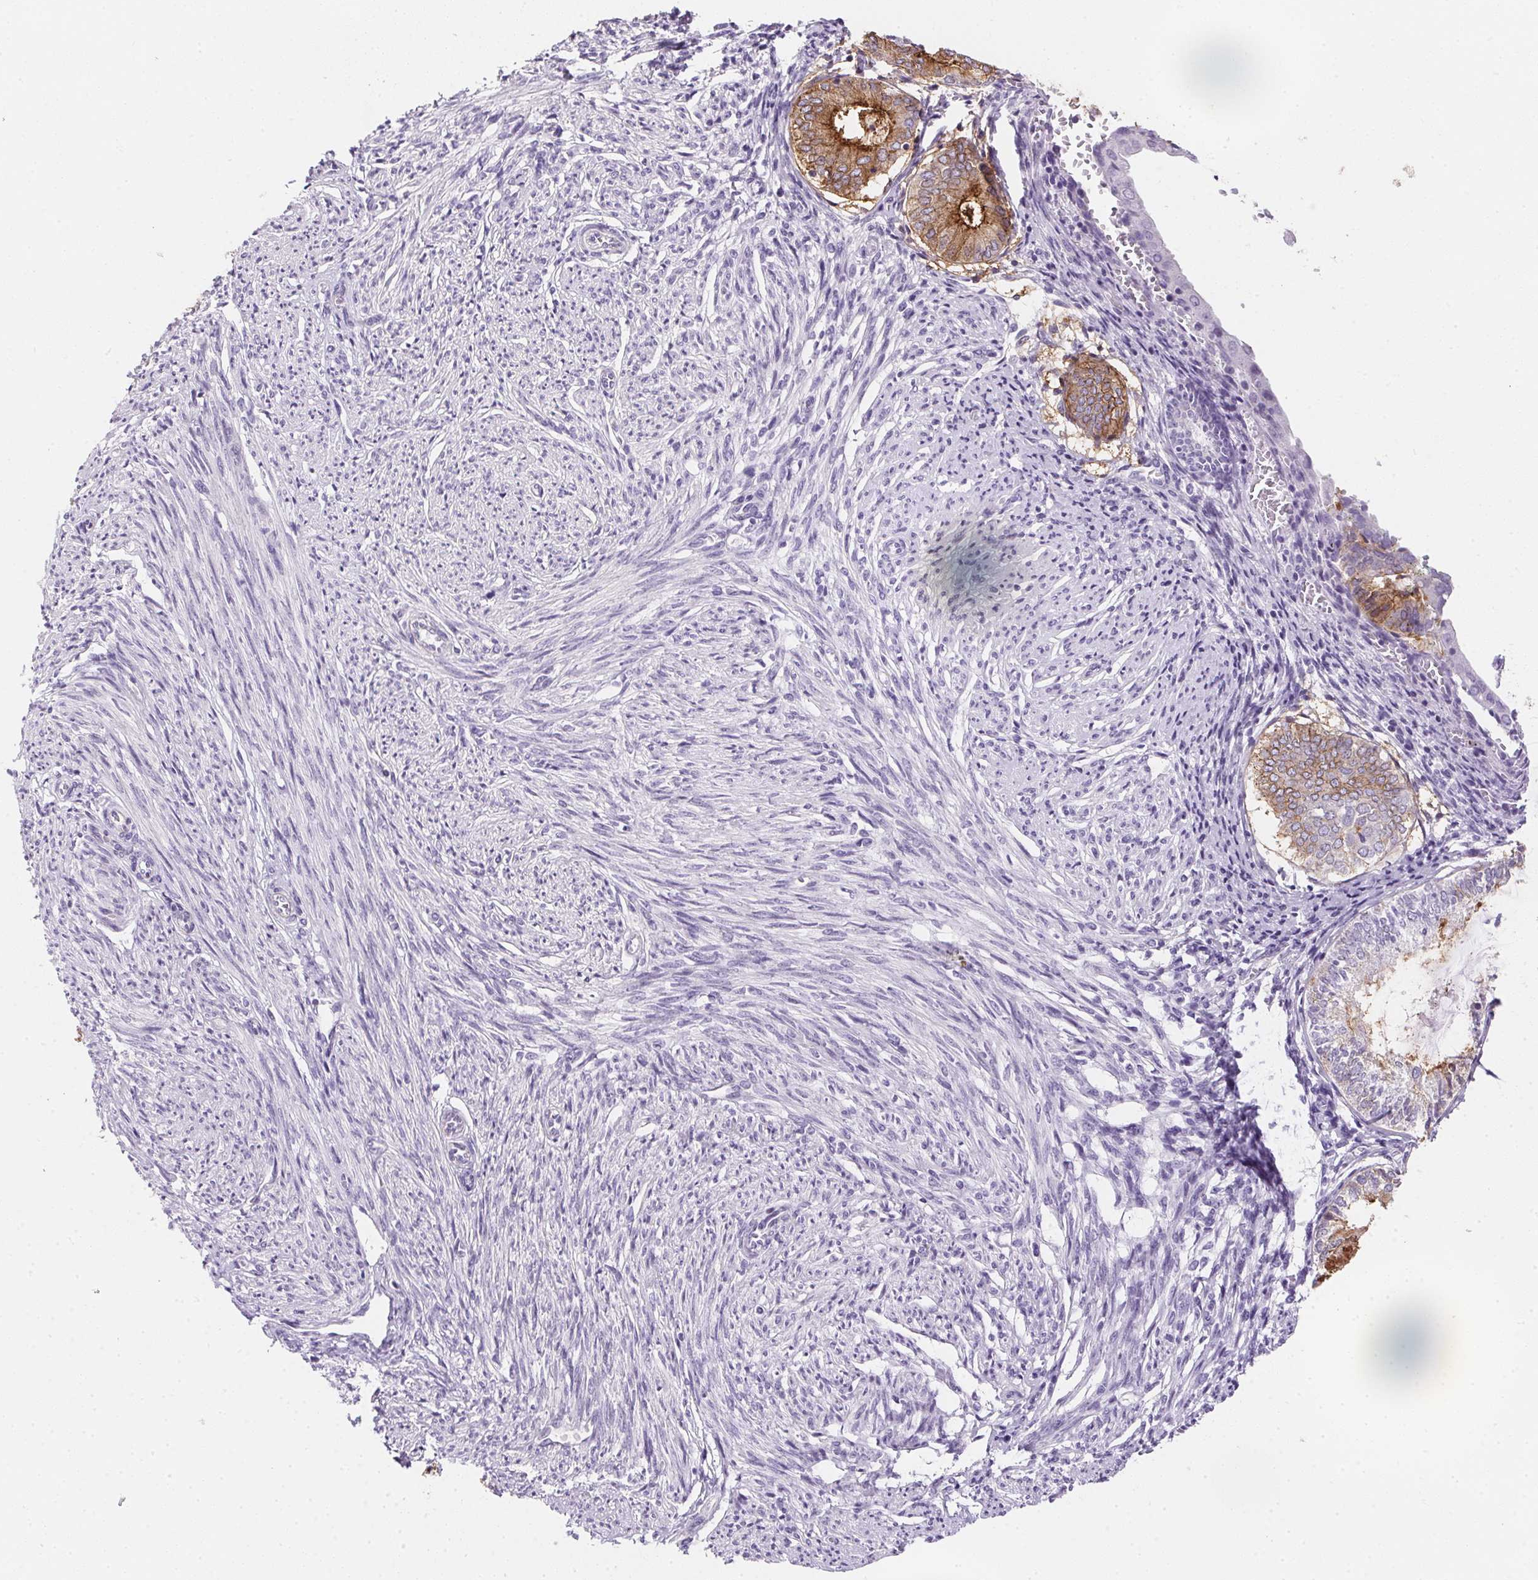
{"staining": {"intensity": "negative", "quantity": "none", "location": "none"}, "tissue": "endometrium", "cell_type": "Cells in endometrial stroma", "image_type": "normal", "snomed": [{"axis": "morphology", "description": "Normal tissue, NOS"}, {"axis": "topography", "description": "Endometrium"}], "caption": "IHC histopathology image of benign endometrium stained for a protein (brown), which reveals no positivity in cells in endometrial stroma.", "gene": "AQP5", "patient": {"sex": "female", "age": 50}}